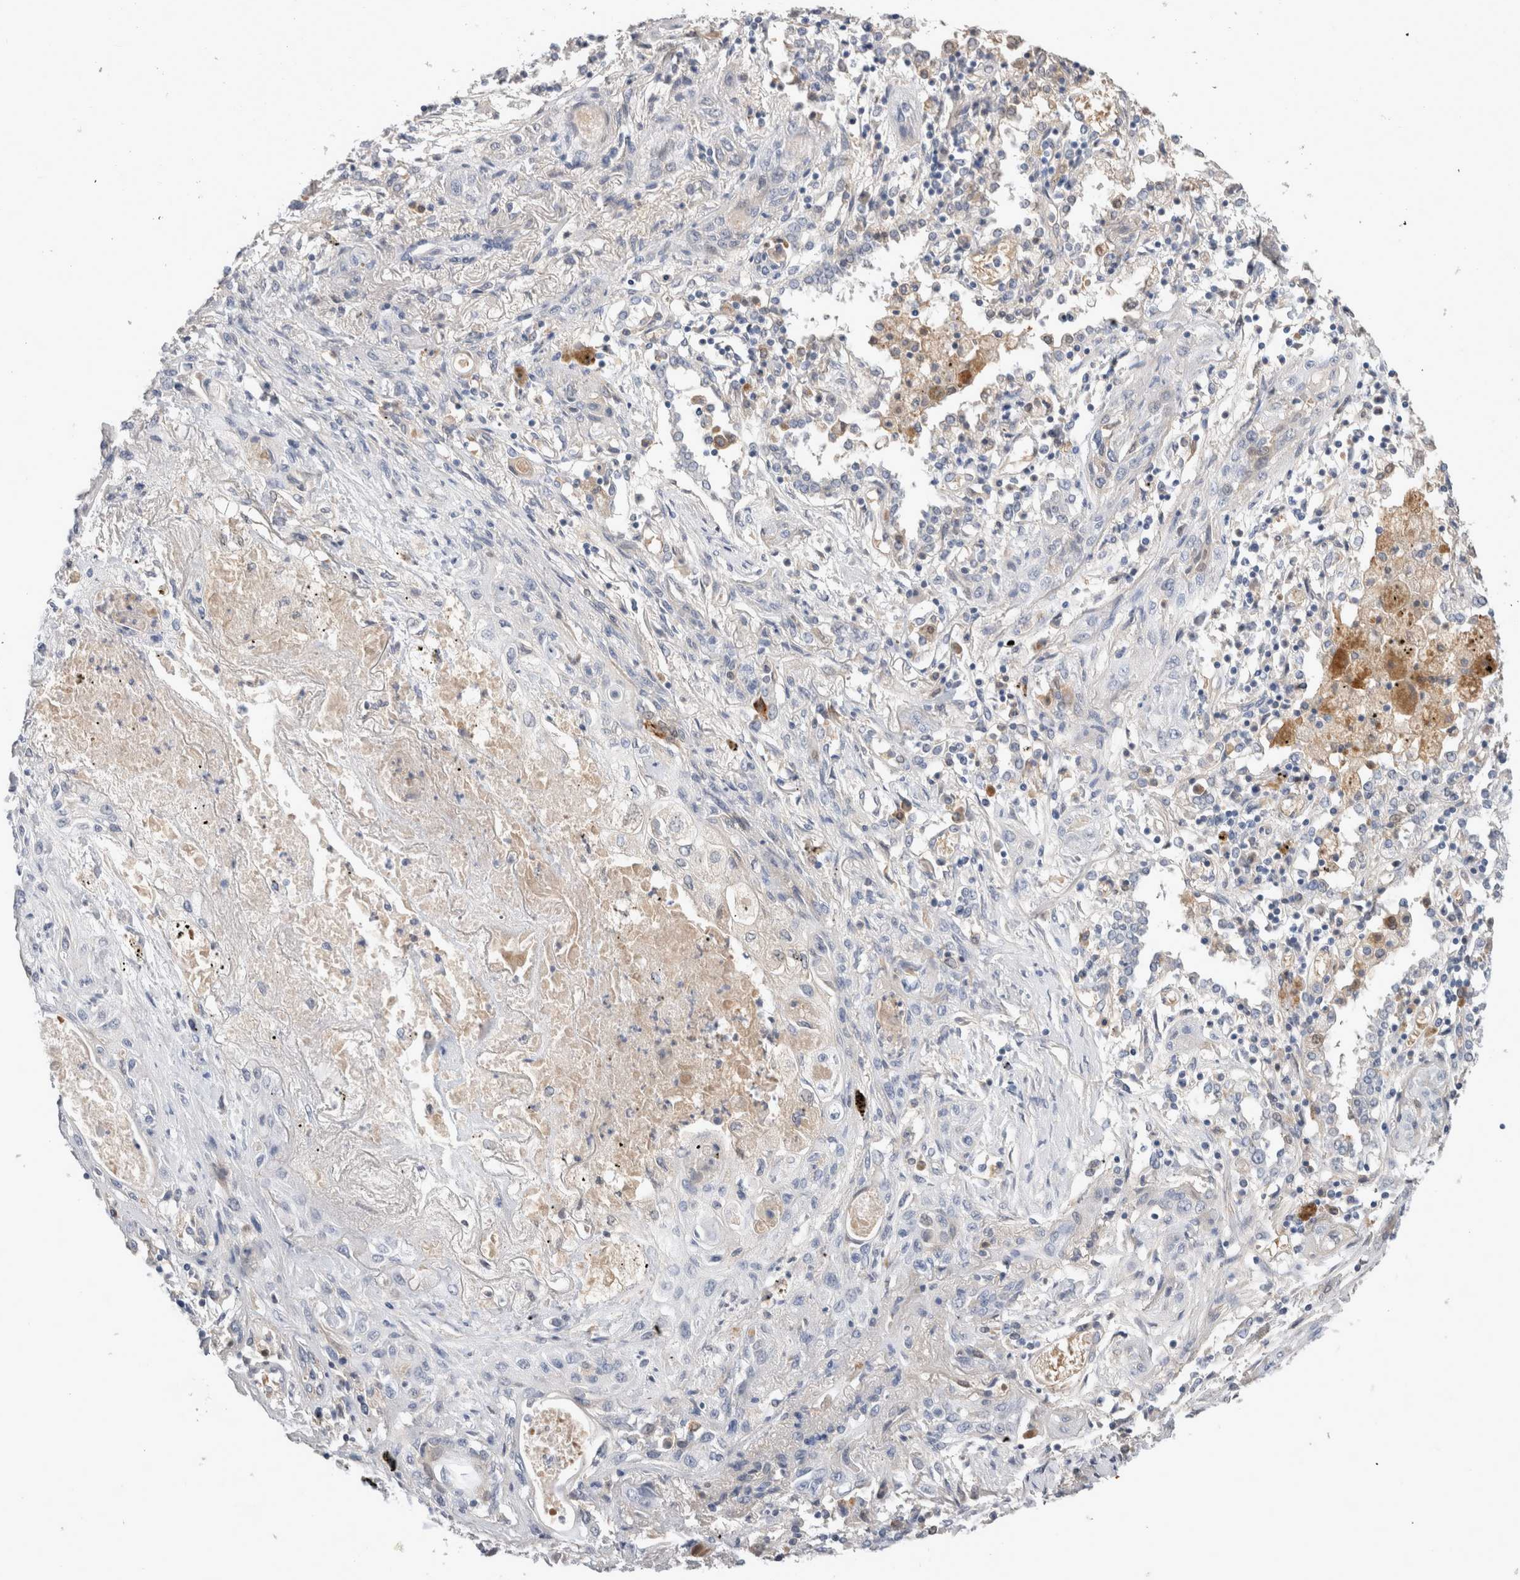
{"staining": {"intensity": "negative", "quantity": "none", "location": "none"}, "tissue": "lung cancer", "cell_type": "Tumor cells", "image_type": "cancer", "snomed": [{"axis": "morphology", "description": "Squamous cell carcinoma, NOS"}, {"axis": "topography", "description": "Lung"}], "caption": "Lung cancer stained for a protein using immunohistochemistry exhibits no expression tumor cells.", "gene": "SCGB1A1", "patient": {"sex": "female", "age": 47}}